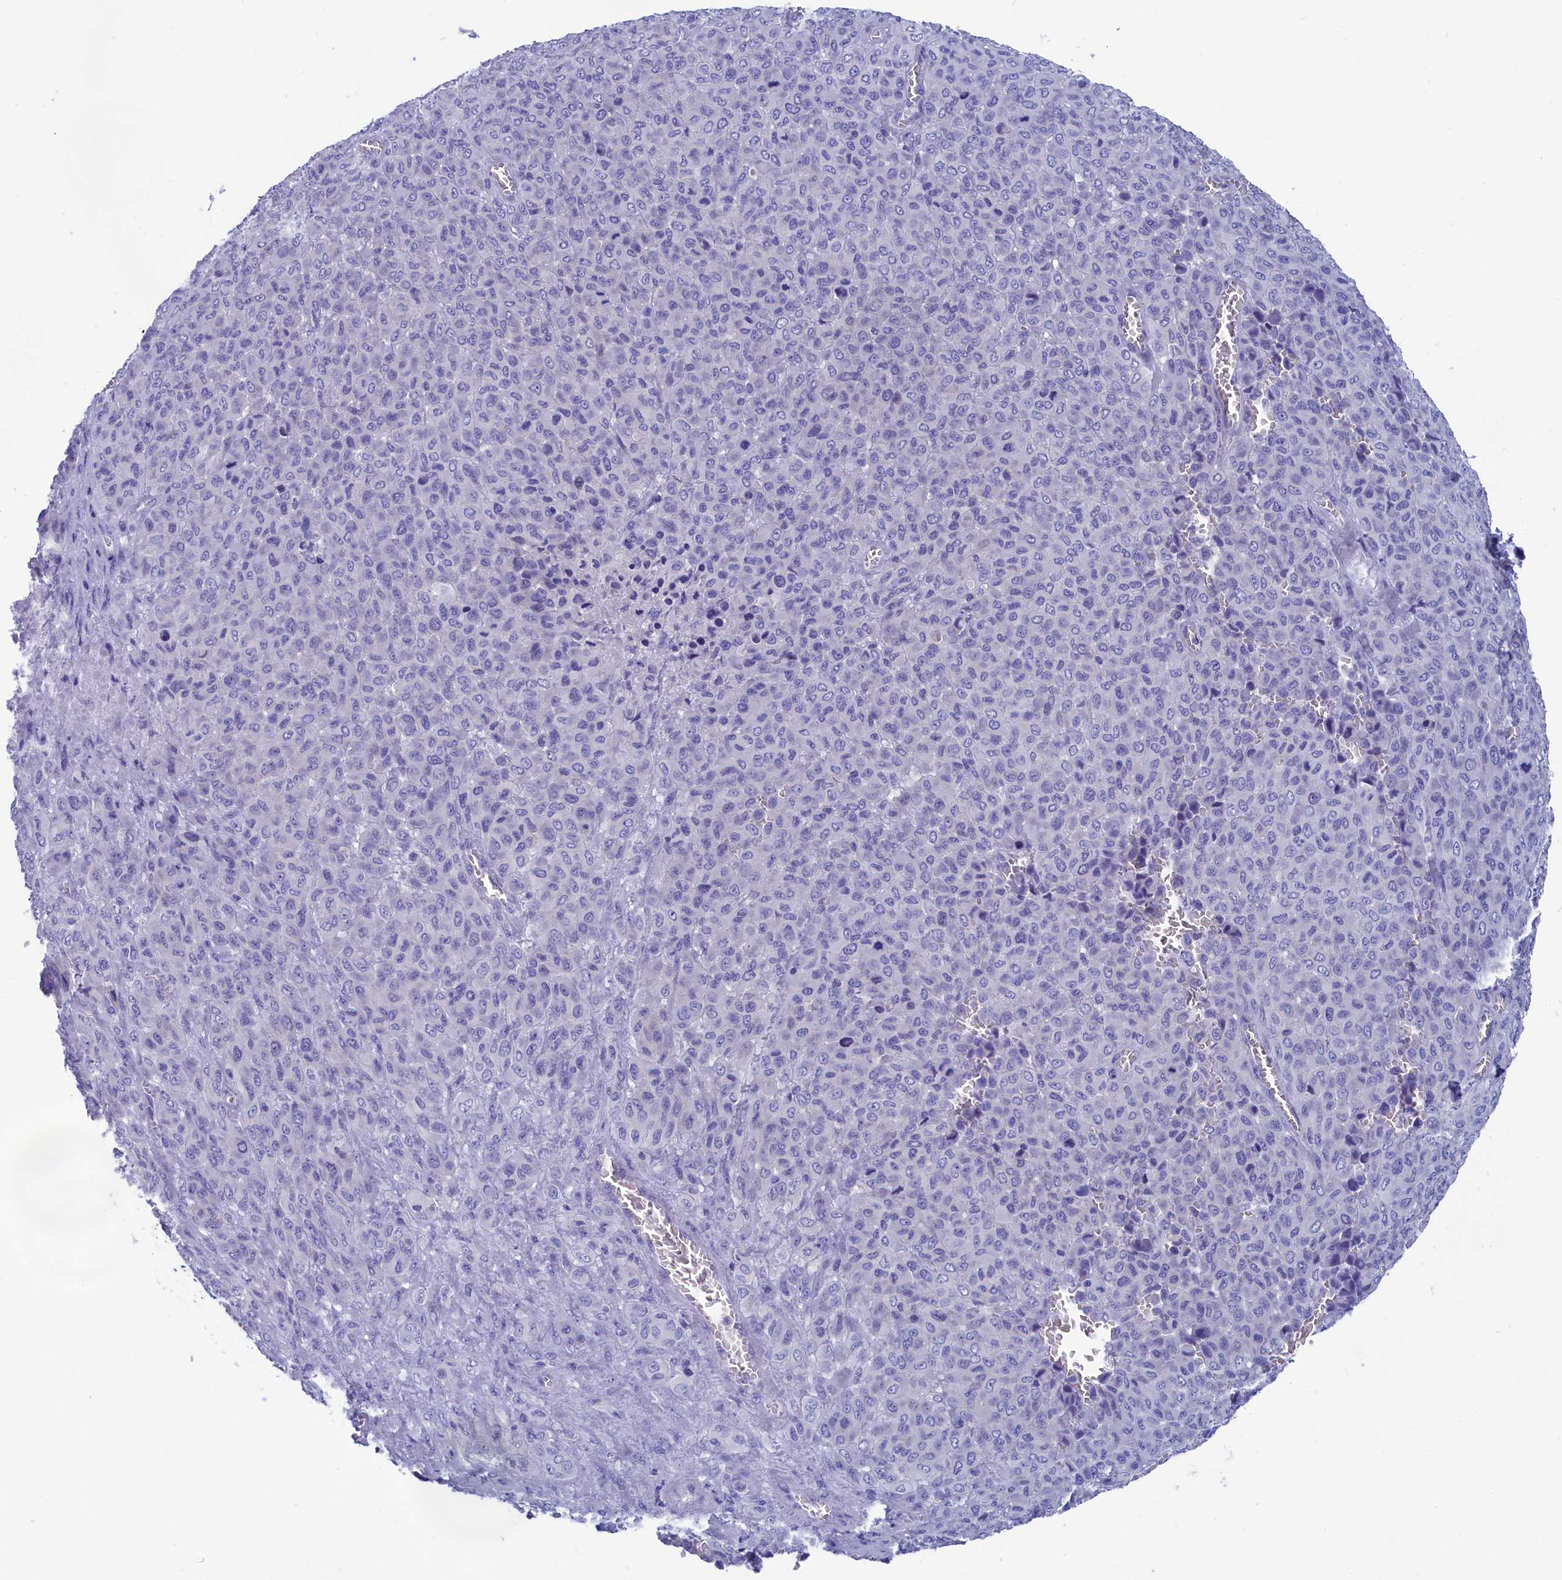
{"staining": {"intensity": "negative", "quantity": "none", "location": "none"}, "tissue": "melanoma", "cell_type": "Tumor cells", "image_type": "cancer", "snomed": [{"axis": "morphology", "description": "Malignant melanoma, Metastatic site"}, {"axis": "topography", "description": "Skin"}], "caption": "The photomicrograph displays no significant positivity in tumor cells of malignant melanoma (metastatic site). (DAB IHC, high magnification).", "gene": "VPS35L", "patient": {"sex": "female", "age": 81}}